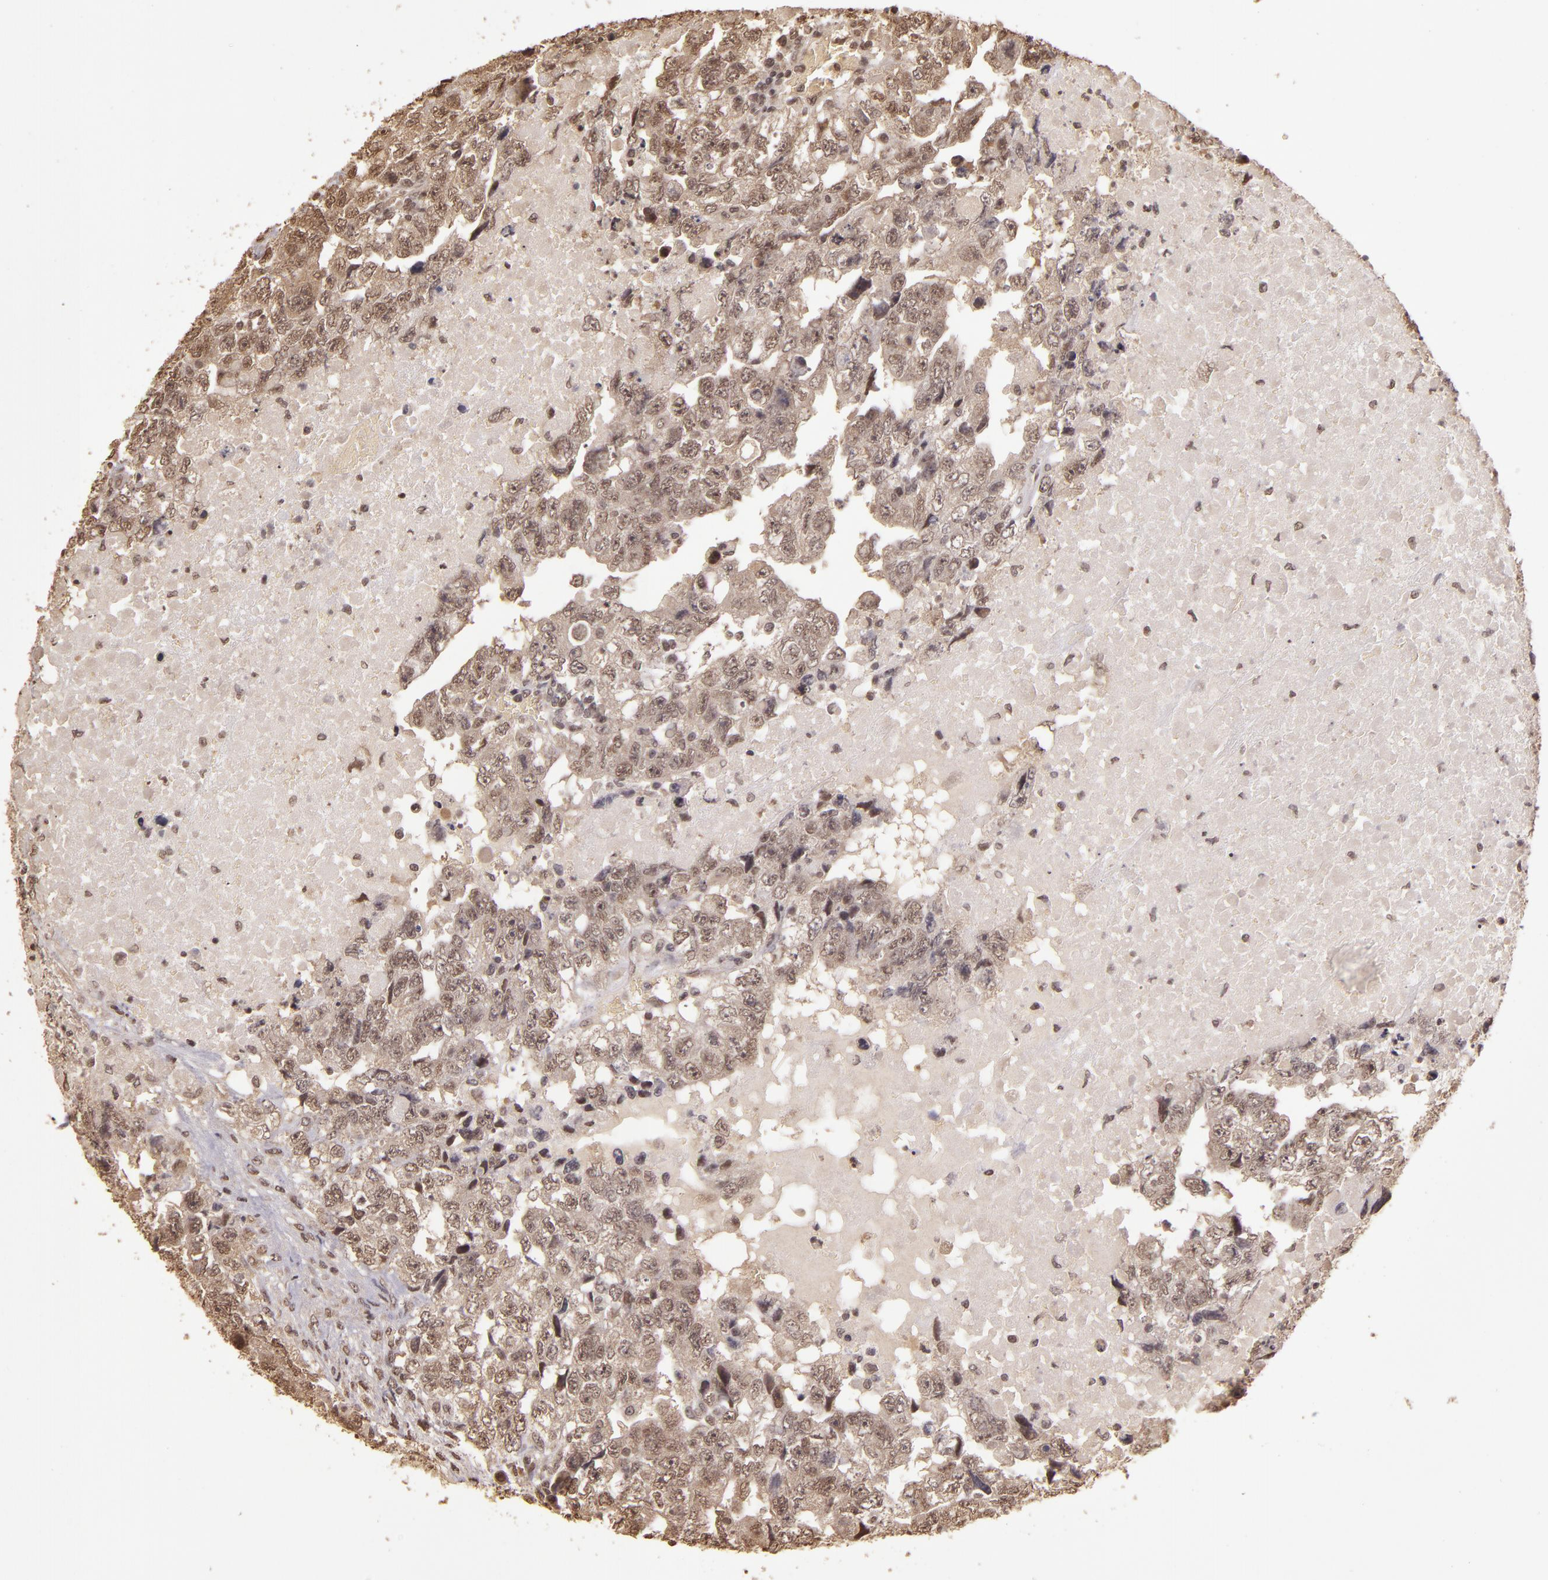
{"staining": {"intensity": "weak", "quantity": ">75%", "location": "cytoplasmic/membranous,nuclear"}, "tissue": "testis cancer", "cell_type": "Tumor cells", "image_type": "cancer", "snomed": [{"axis": "morphology", "description": "Carcinoma, Embryonal, NOS"}, {"axis": "topography", "description": "Testis"}], "caption": "Testis cancer (embryonal carcinoma) stained with a brown dye reveals weak cytoplasmic/membranous and nuclear positive positivity in approximately >75% of tumor cells.", "gene": "CUL1", "patient": {"sex": "male", "age": 36}}